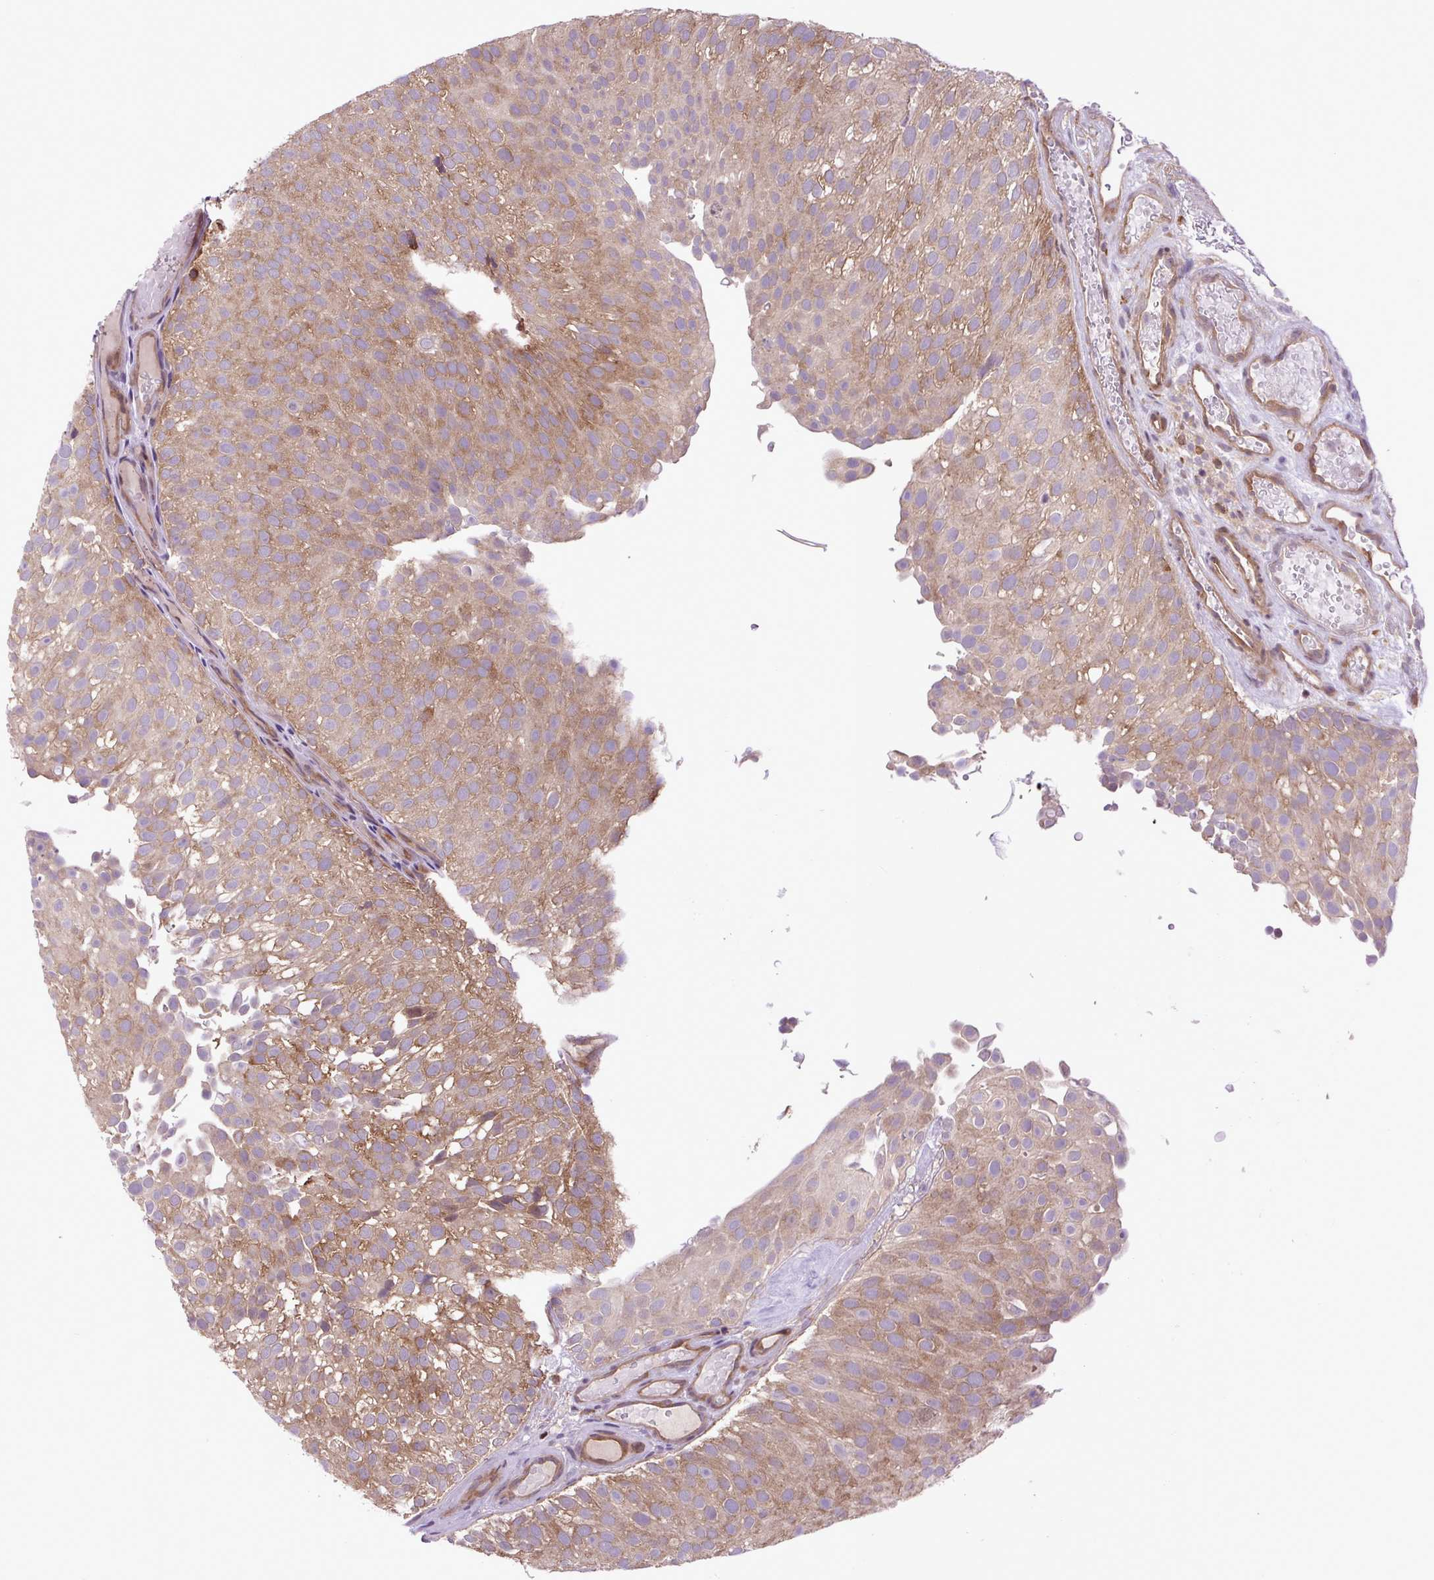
{"staining": {"intensity": "moderate", "quantity": ">75%", "location": "cytoplasmic/membranous"}, "tissue": "urothelial cancer", "cell_type": "Tumor cells", "image_type": "cancer", "snomed": [{"axis": "morphology", "description": "Urothelial carcinoma, Low grade"}, {"axis": "topography", "description": "Urinary bladder"}], "caption": "A histopathology image of urothelial carcinoma (low-grade) stained for a protein exhibits moderate cytoplasmic/membranous brown staining in tumor cells.", "gene": "PLCG1", "patient": {"sex": "male", "age": 78}}